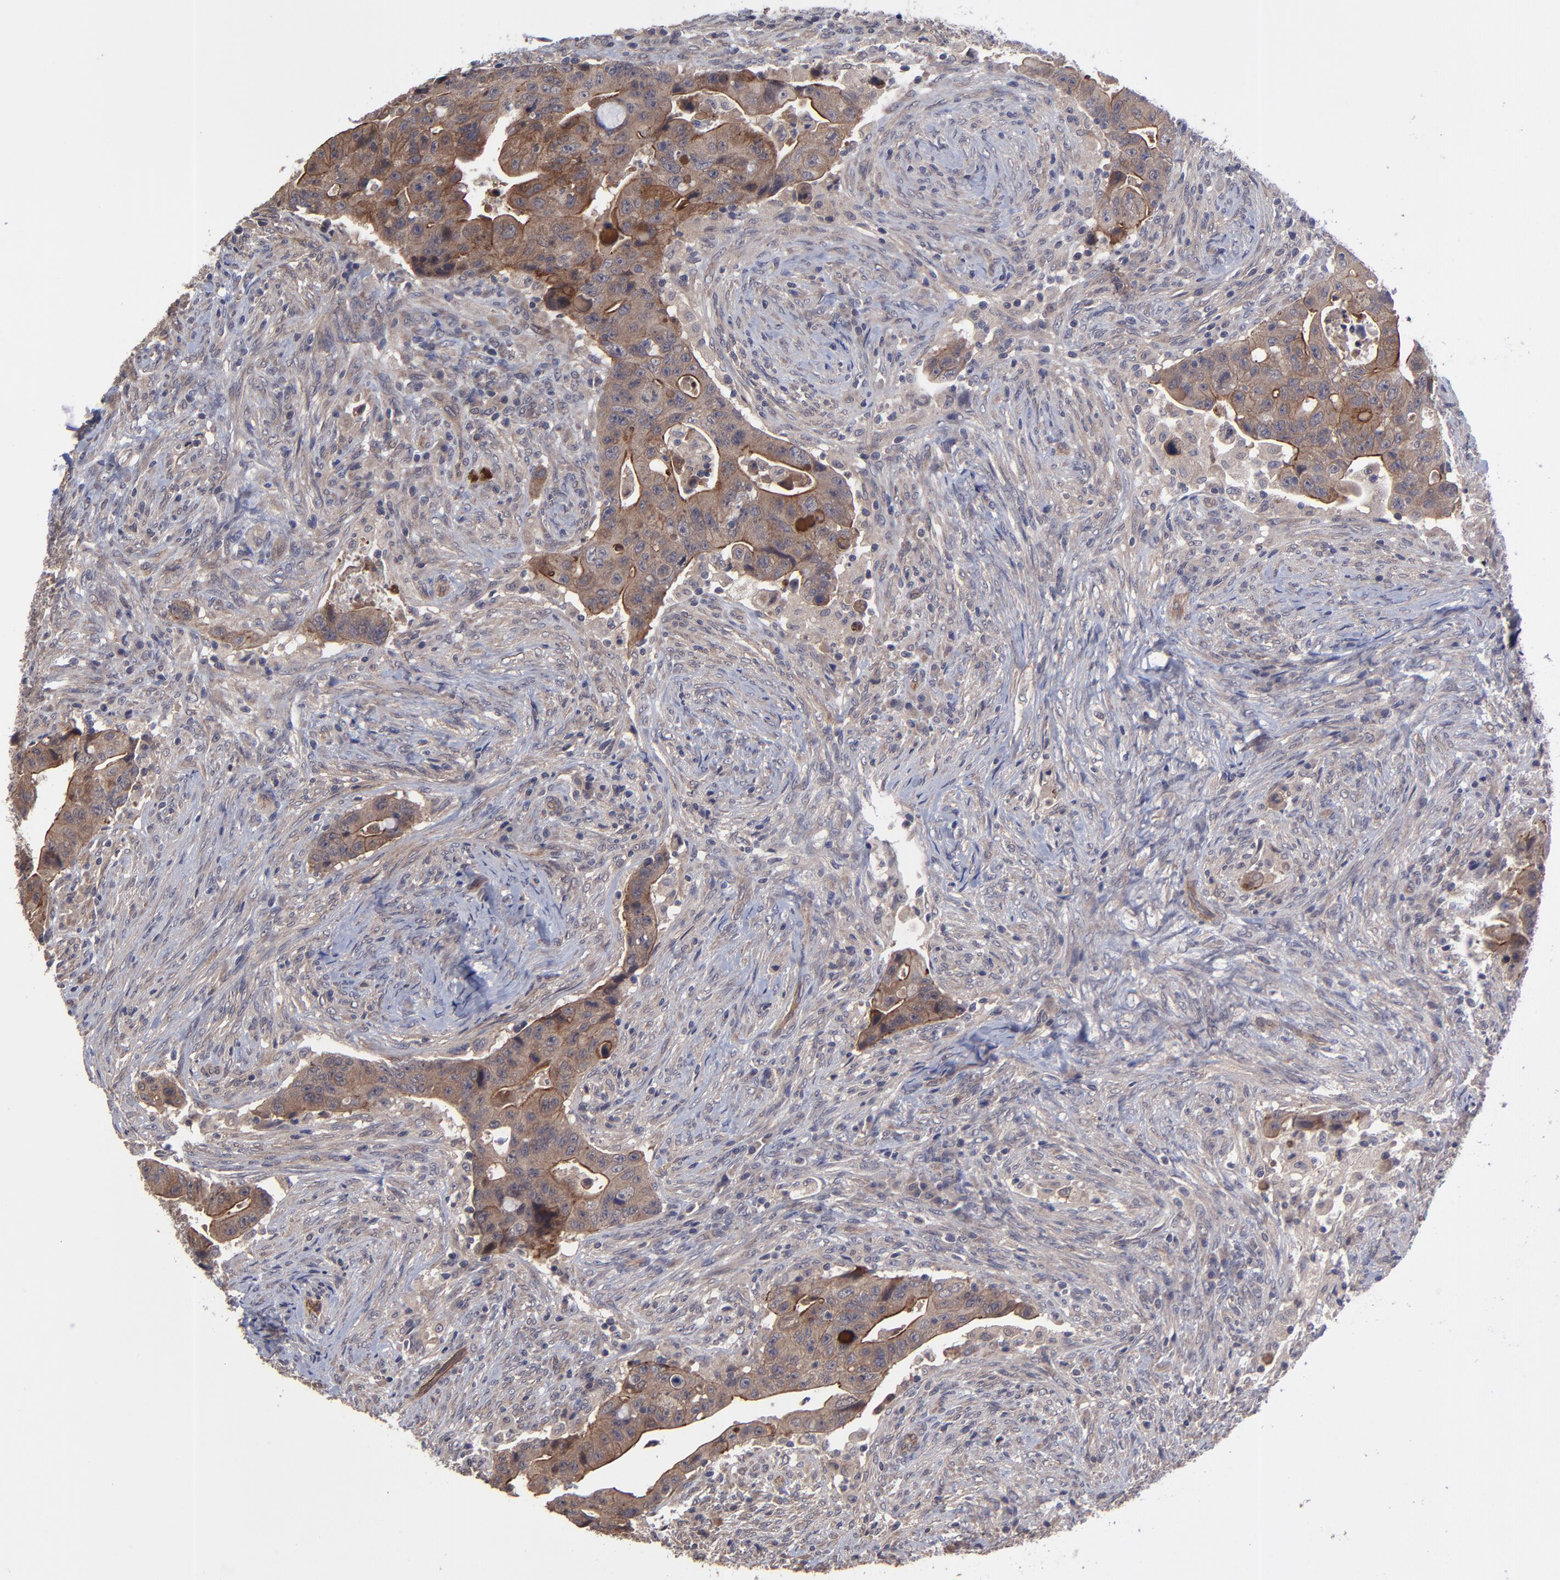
{"staining": {"intensity": "moderate", "quantity": ">75%", "location": "cytoplasmic/membranous"}, "tissue": "colorectal cancer", "cell_type": "Tumor cells", "image_type": "cancer", "snomed": [{"axis": "morphology", "description": "Adenocarcinoma, NOS"}, {"axis": "topography", "description": "Rectum"}], "caption": "About >75% of tumor cells in colorectal cancer (adenocarcinoma) demonstrate moderate cytoplasmic/membranous protein expression as visualized by brown immunohistochemical staining.", "gene": "ZNF780B", "patient": {"sex": "female", "age": 71}}